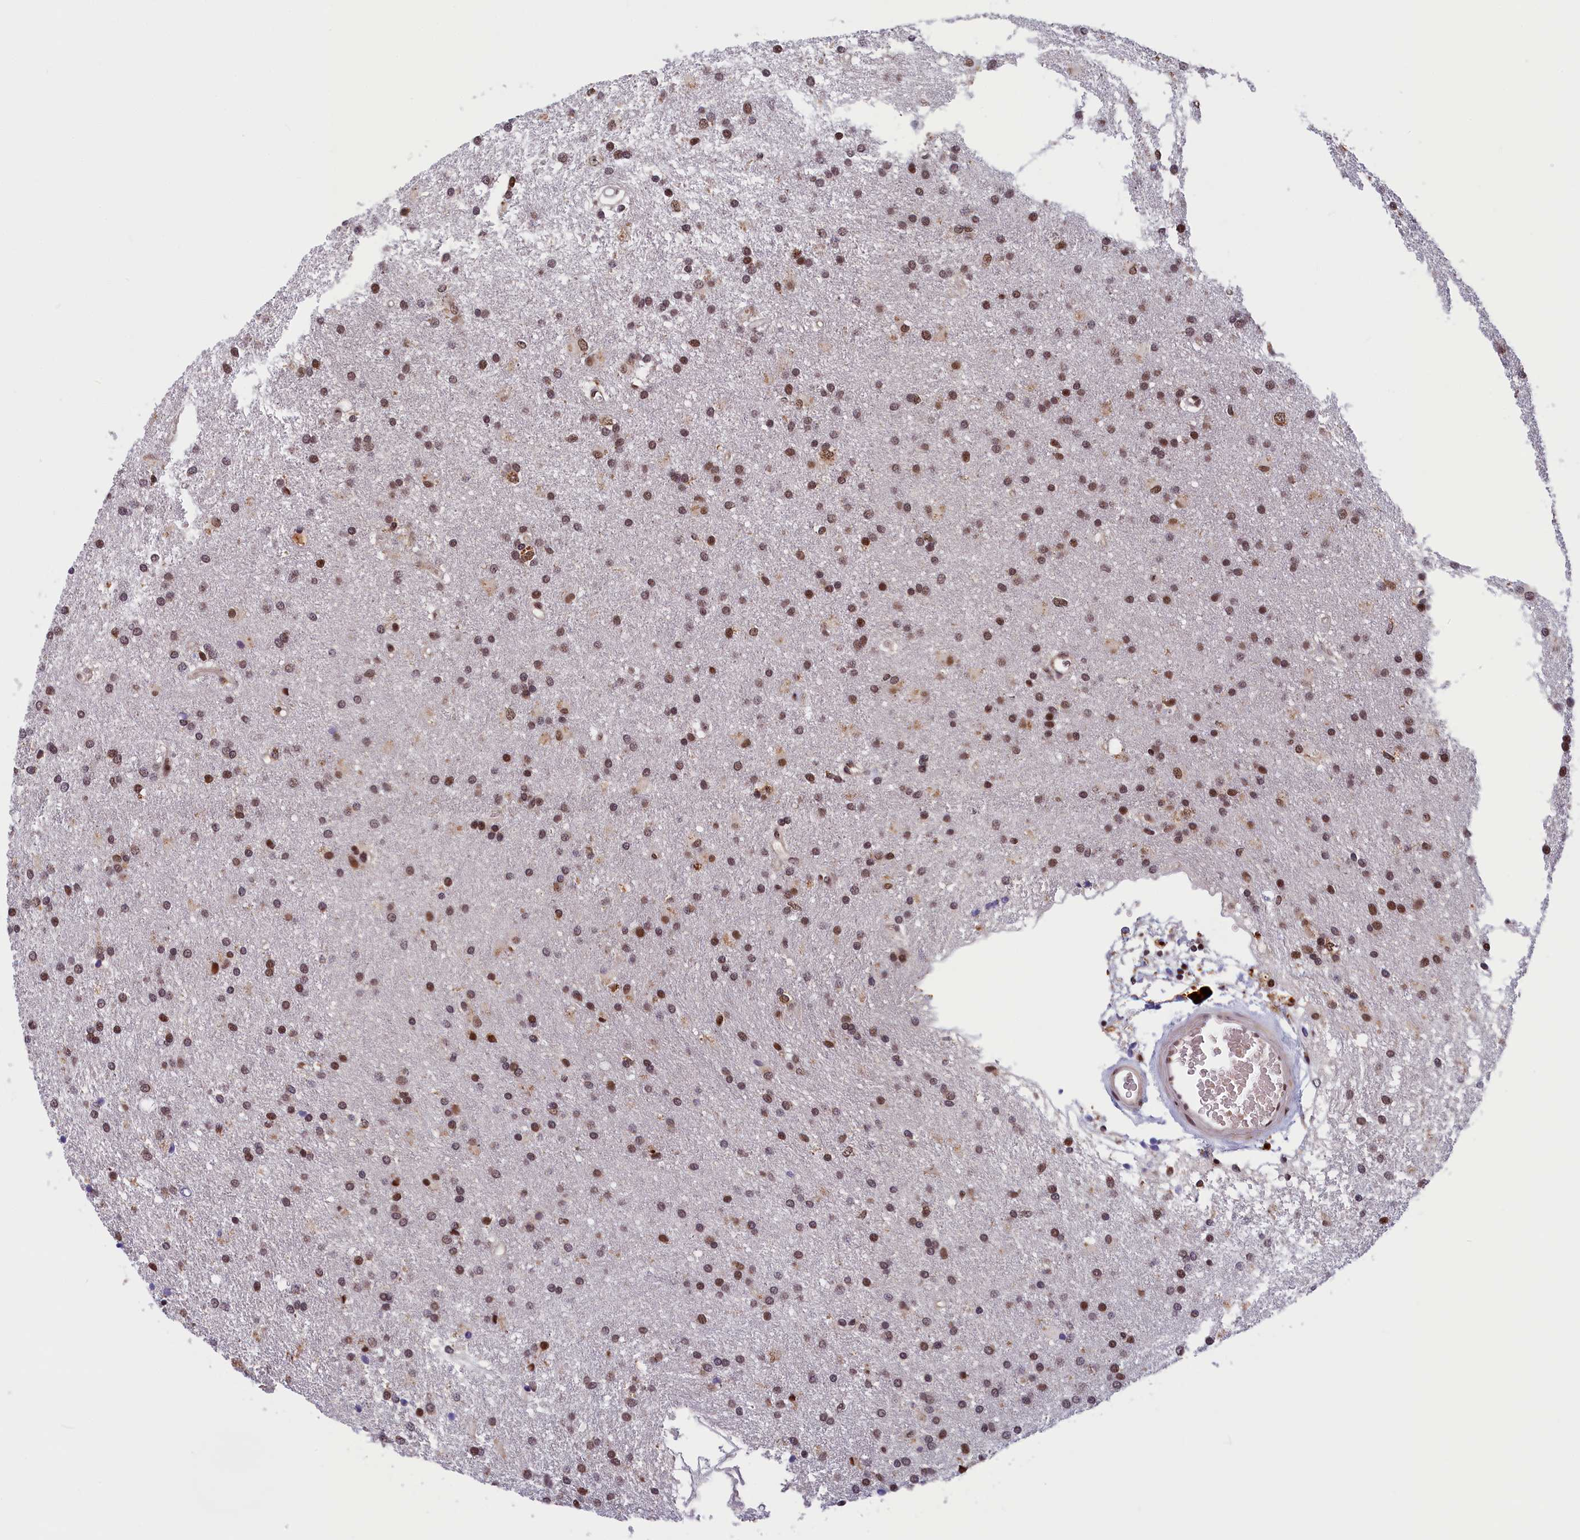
{"staining": {"intensity": "moderate", "quantity": ">75%", "location": "nuclear"}, "tissue": "glioma", "cell_type": "Tumor cells", "image_type": "cancer", "snomed": [{"axis": "morphology", "description": "Glioma, malignant, High grade"}, {"axis": "topography", "description": "Brain"}], "caption": "IHC of human glioma displays medium levels of moderate nuclear positivity in approximately >75% of tumor cells. The protein of interest is shown in brown color, while the nuclei are stained blue.", "gene": "KCNK6", "patient": {"sex": "male", "age": 77}}